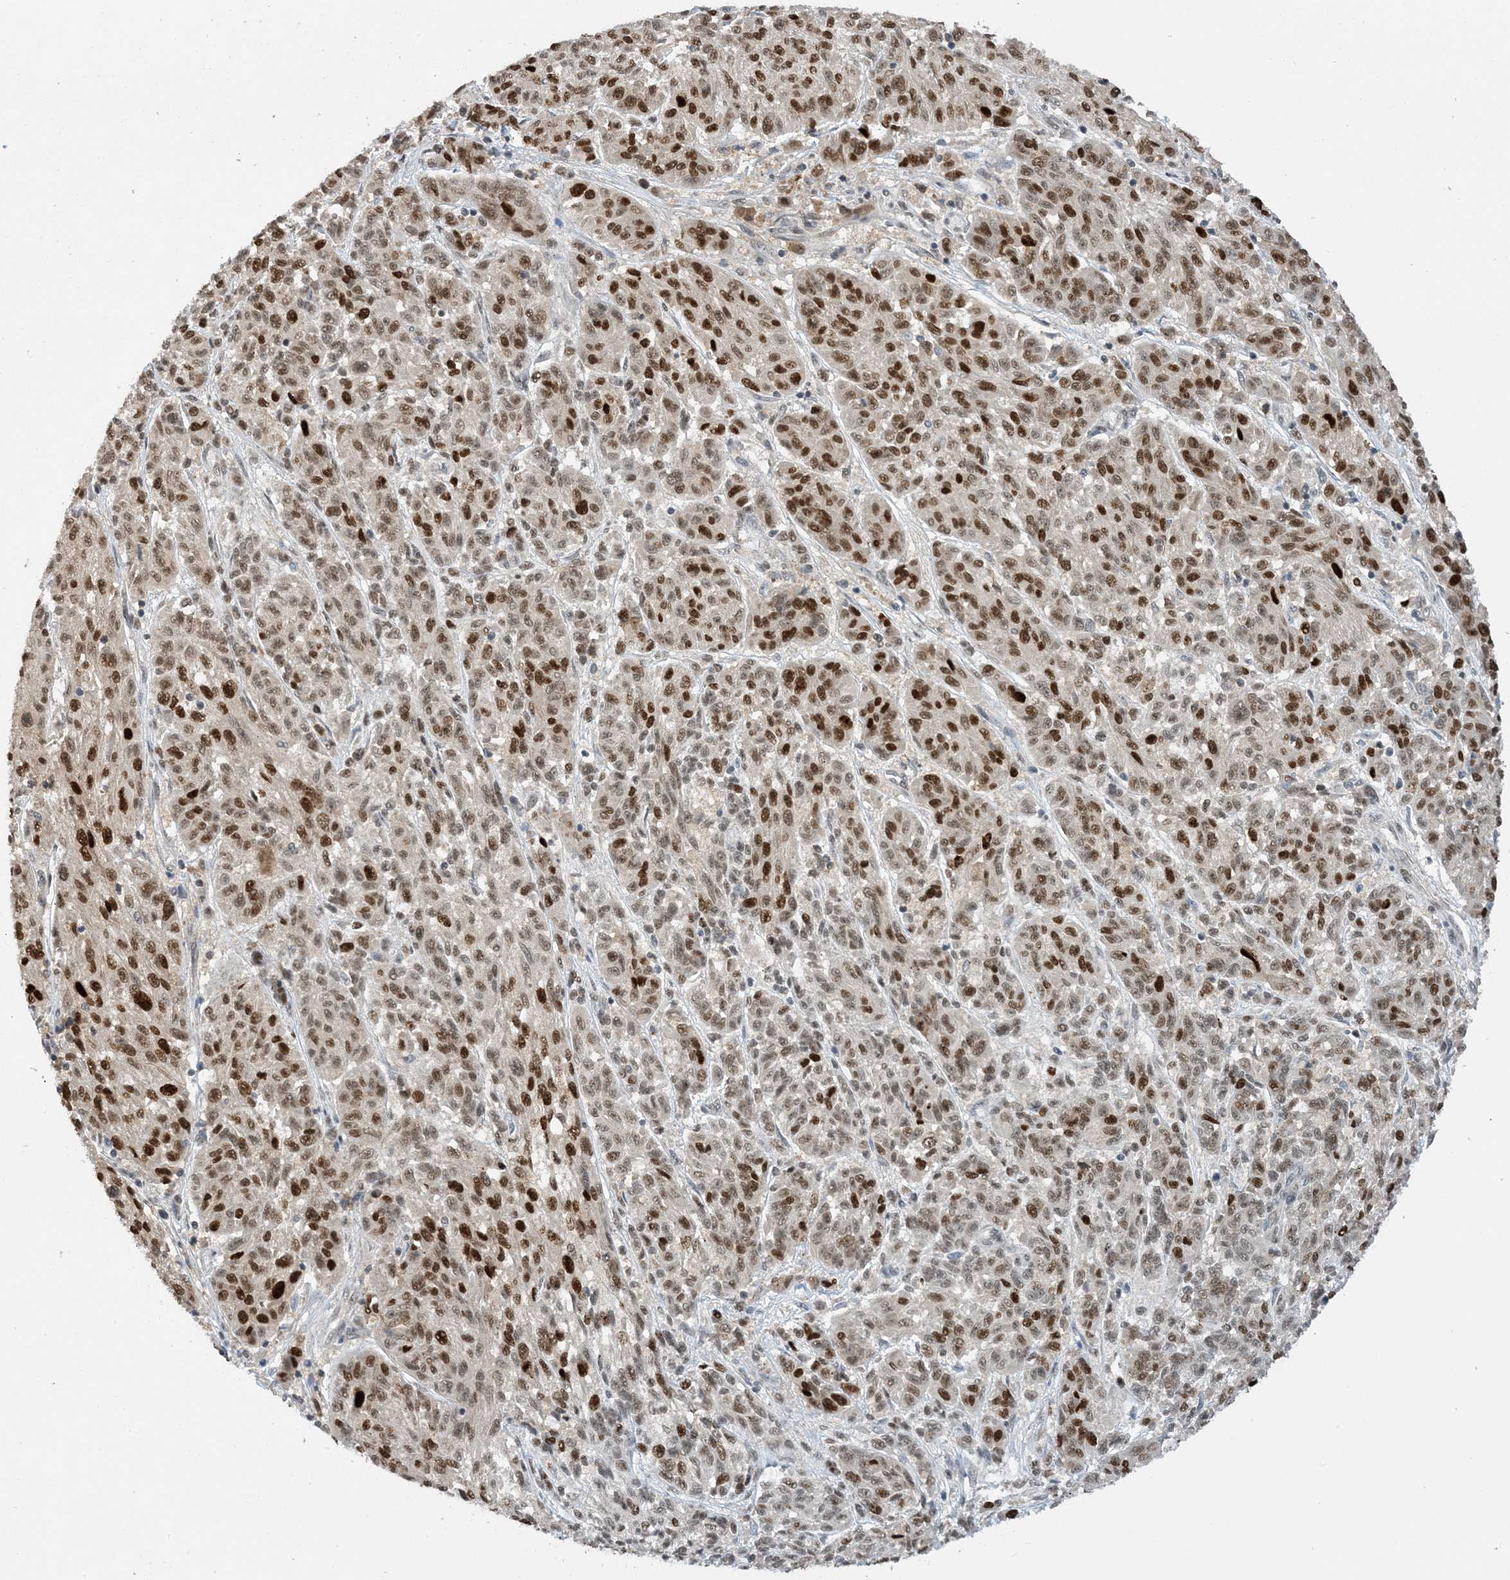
{"staining": {"intensity": "strong", "quantity": ">75%", "location": "nuclear"}, "tissue": "melanoma", "cell_type": "Tumor cells", "image_type": "cancer", "snomed": [{"axis": "morphology", "description": "Malignant melanoma, NOS"}, {"axis": "topography", "description": "Skin"}], "caption": "DAB immunohistochemical staining of human malignant melanoma demonstrates strong nuclear protein expression in about >75% of tumor cells. Nuclei are stained in blue.", "gene": "ACYP2", "patient": {"sex": "male", "age": 53}}